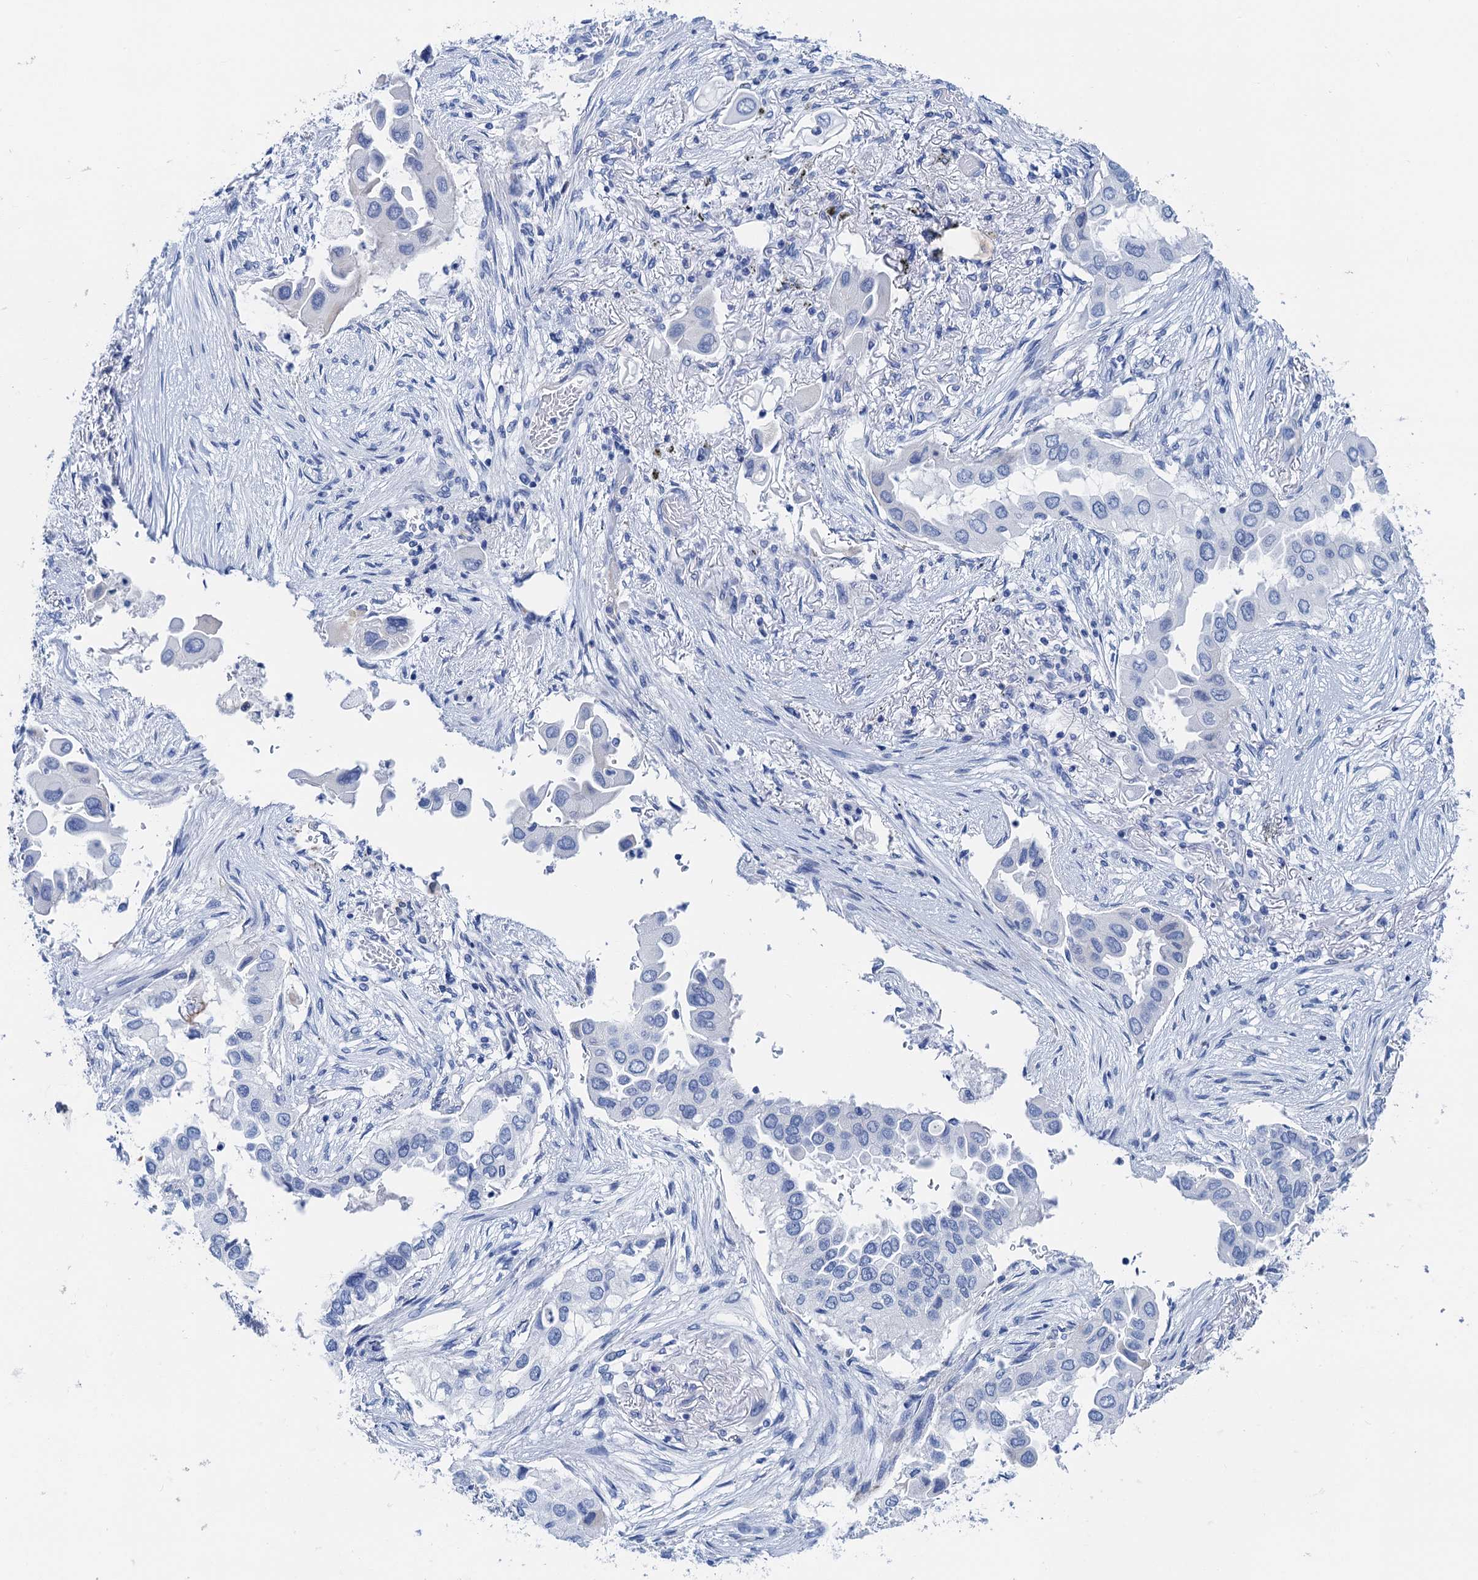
{"staining": {"intensity": "negative", "quantity": "none", "location": "none"}, "tissue": "lung cancer", "cell_type": "Tumor cells", "image_type": "cancer", "snomed": [{"axis": "morphology", "description": "Adenocarcinoma, NOS"}, {"axis": "topography", "description": "Lung"}], "caption": "Micrograph shows no protein expression in tumor cells of lung cancer (adenocarcinoma) tissue.", "gene": "NLRP10", "patient": {"sex": "female", "age": 76}}